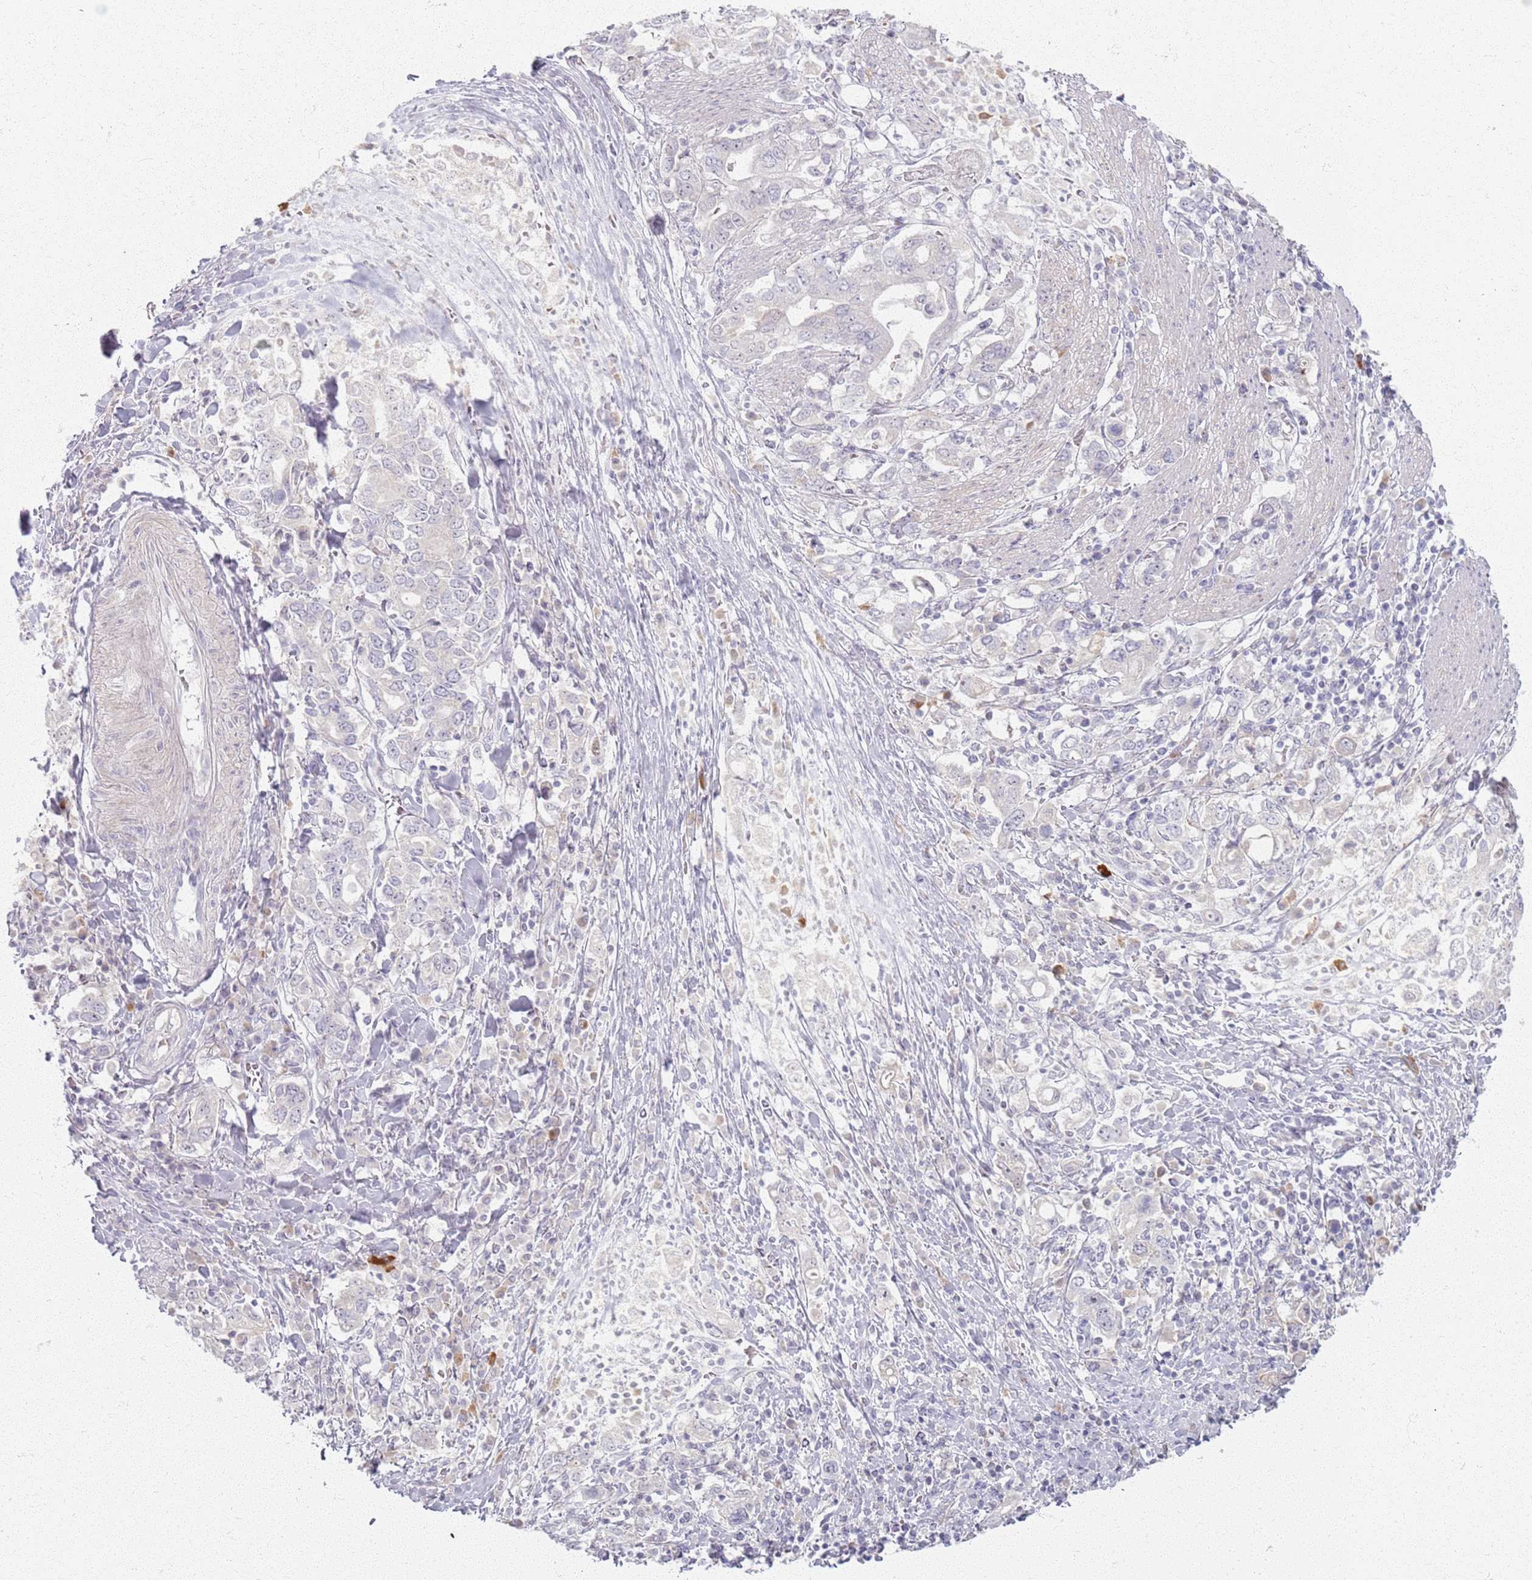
{"staining": {"intensity": "negative", "quantity": "none", "location": "none"}, "tissue": "stomach cancer", "cell_type": "Tumor cells", "image_type": "cancer", "snomed": [{"axis": "morphology", "description": "Adenocarcinoma, NOS"}, {"axis": "topography", "description": "Stomach, upper"}, {"axis": "topography", "description": "Stomach"}], "caption": "The photomicrograph displays no staining of tumor cells in adenocarcinoma (stomach). (DAB (3,3'-diaminobenzidine) immunohistochemistry visualized using brightfield microscopy, high magnification).", "gene": "CRIPT", "patient": {"sex": "male", "age": 62}}